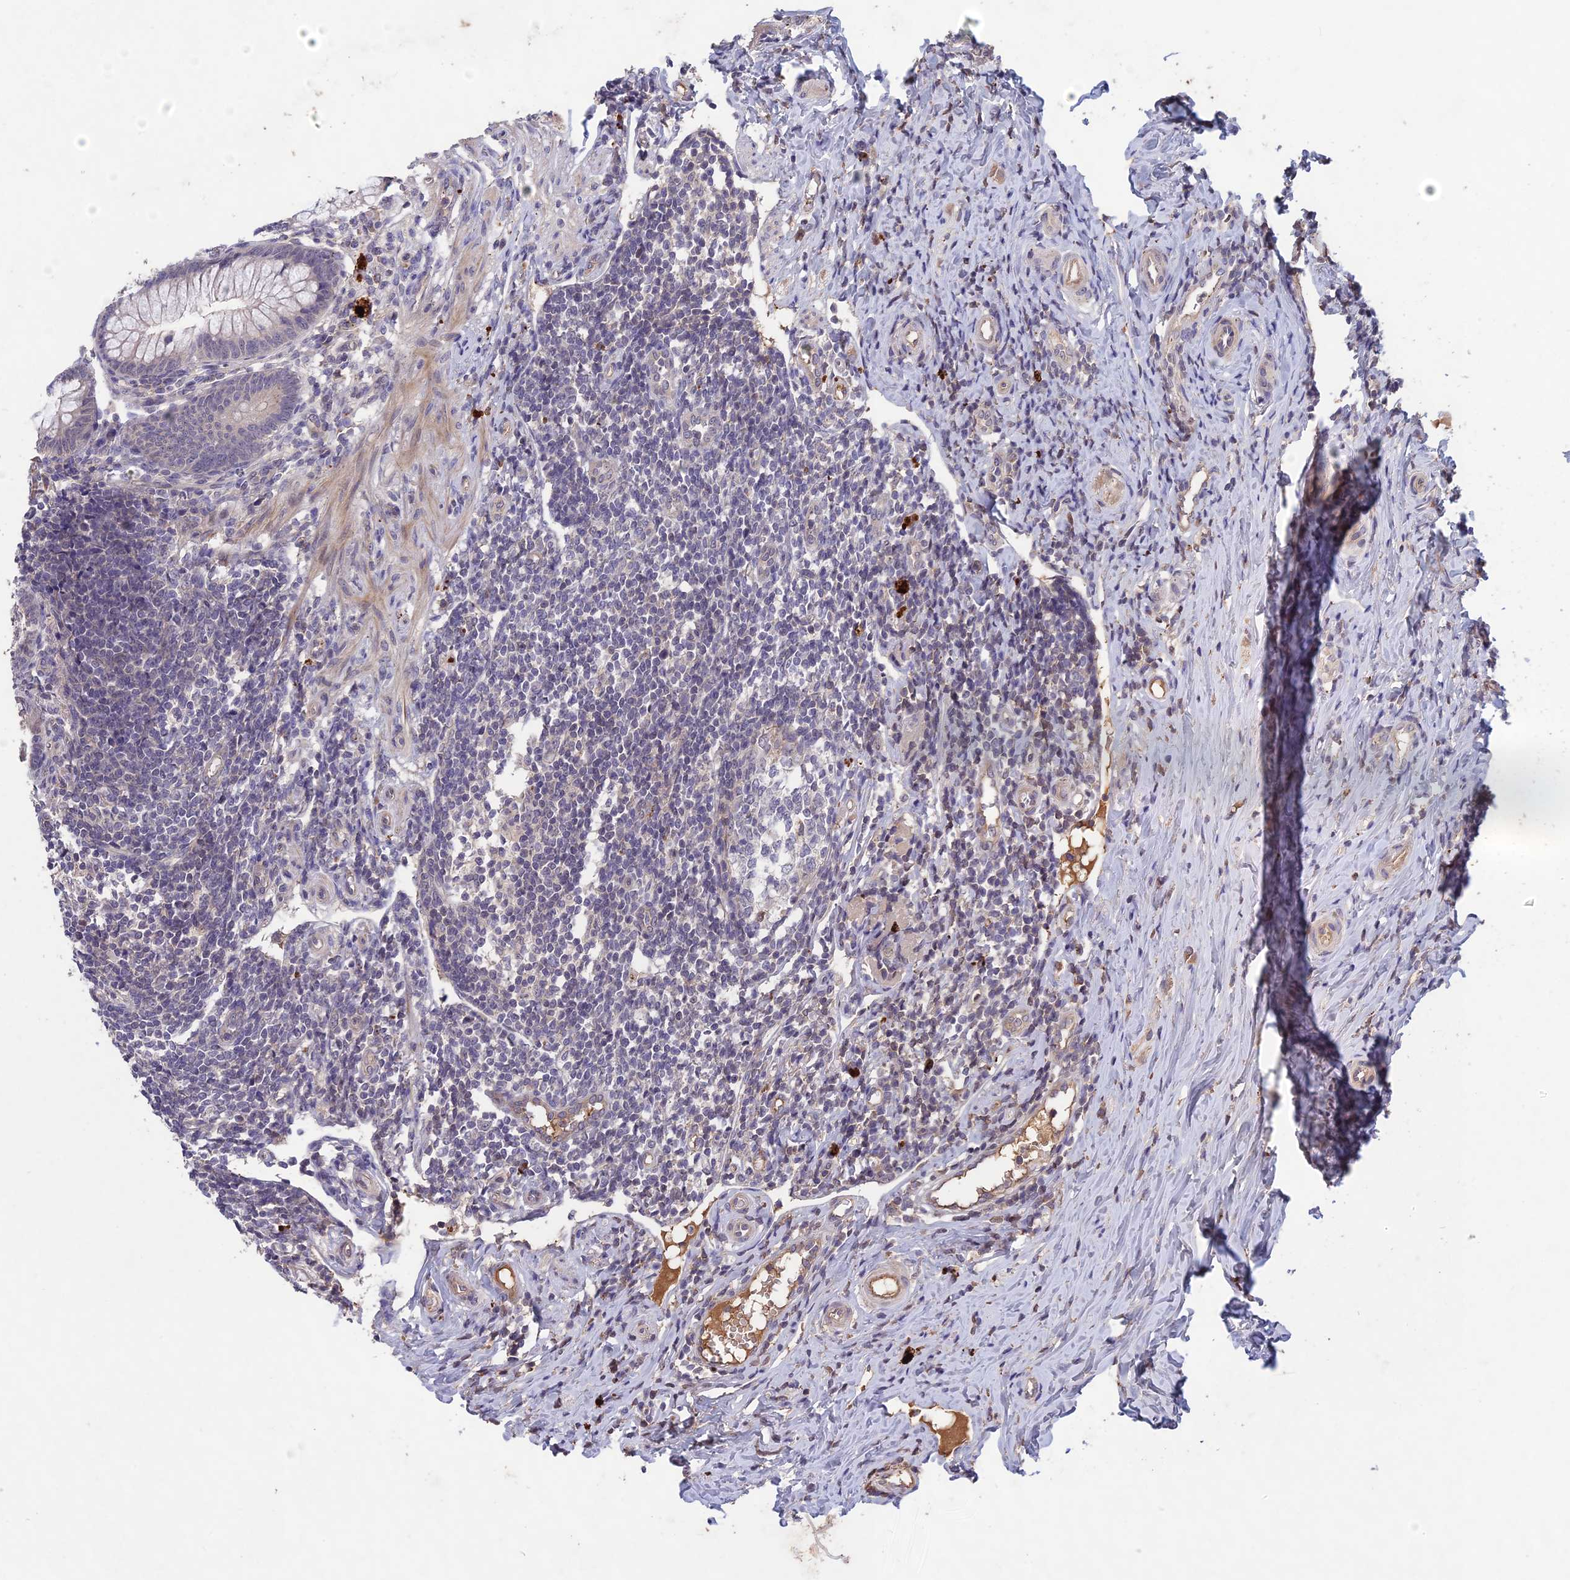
{"staining": {"intensity": "weak", "quantity": "<25%", "location": "cytoplasmic/membranous"}, "tissue": "appendix", "cell_type": "Glandular cells", "image_type": "normal", "snomed": [{"axis": "morphology", "description": "Normal tissue, NOS"}, {"axis": "topography", "description": "Appendix"}], "caption": "IHC of benign human appendix reveals no expression in glandular cells.", "gene": "ADO", "patient": {"sex": "female", "age": 33}}